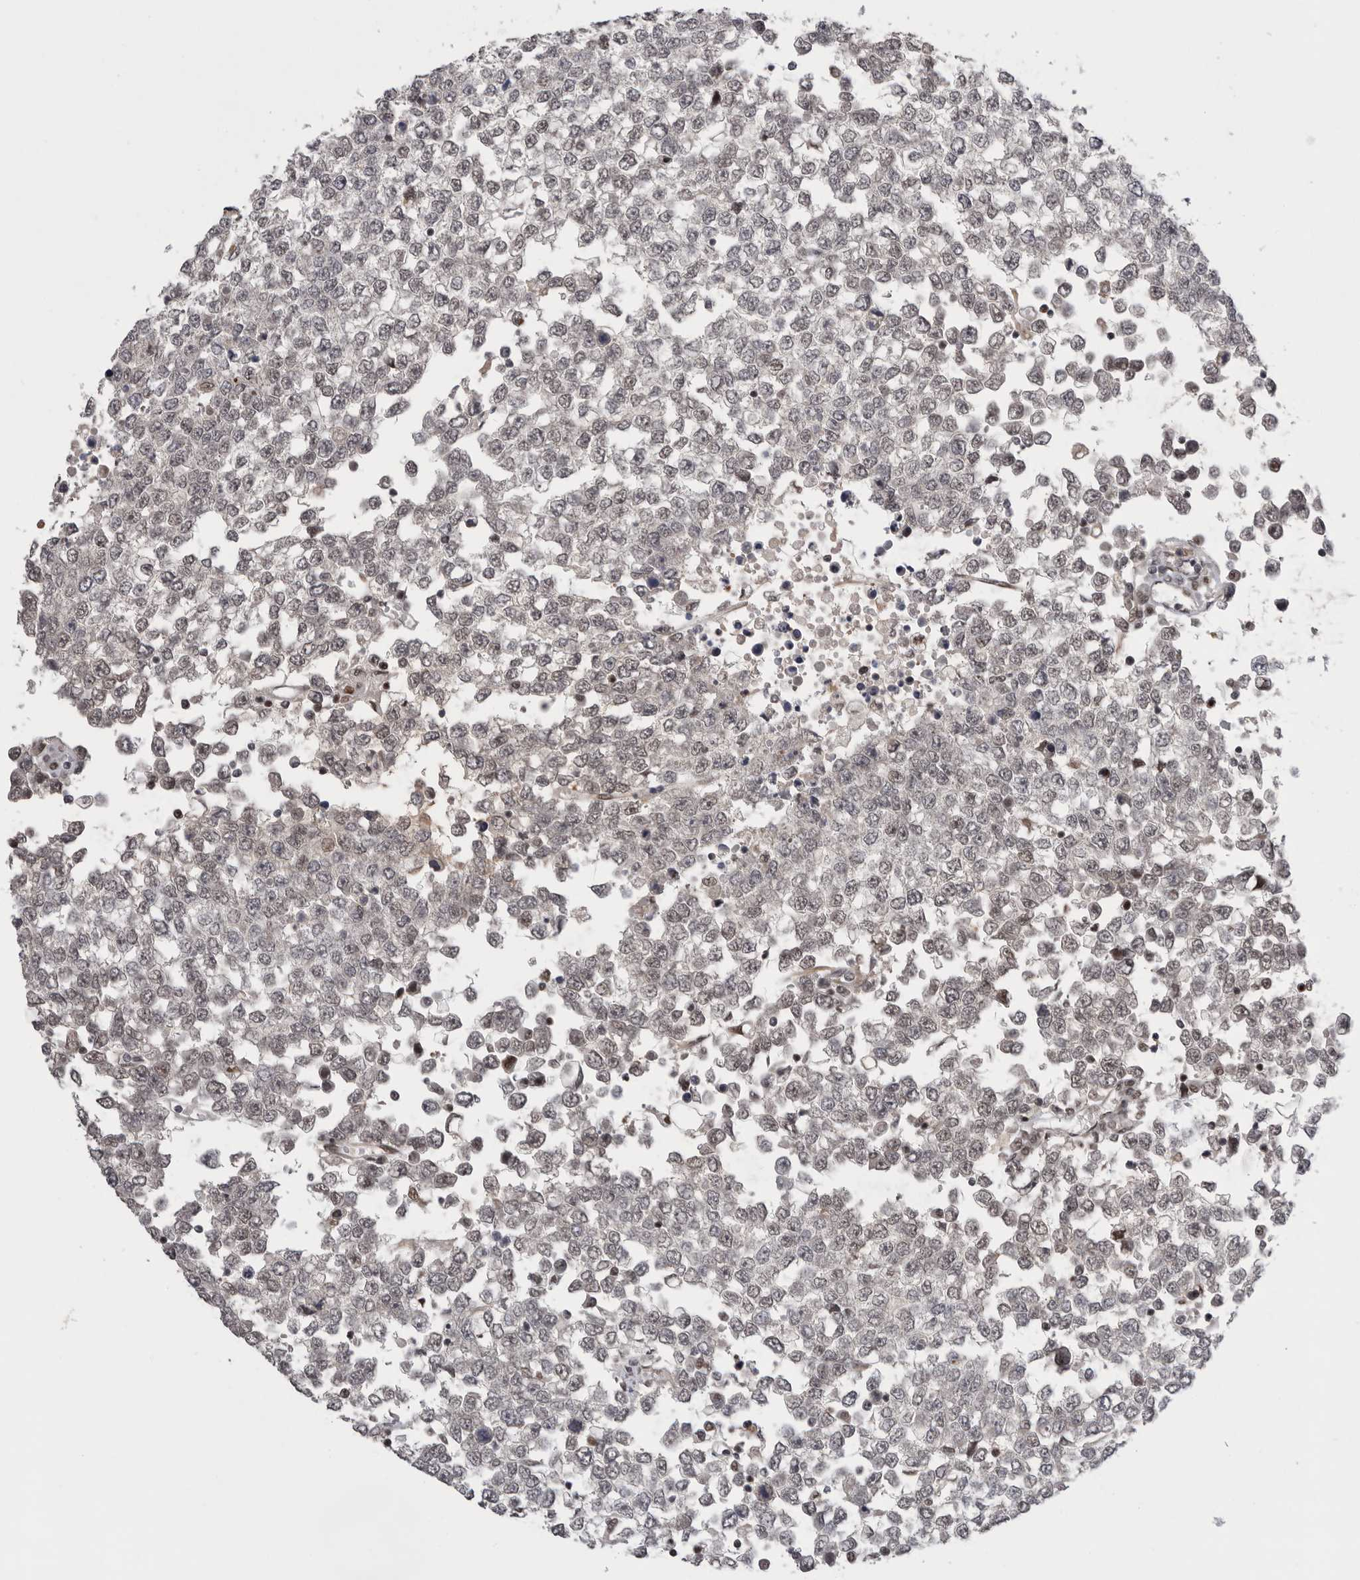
{"staining": {"intensity": "negative", "quantity": "none", "location": "none"}, "tissue": "testis cancer", "cell_type": "Tumor cells", "image_type": "cancer", "snomed": [{"axis": "morphology", "description": "Seminoma, NOS"}, {"axis": "topography", "description": "Testis"}], "caption": "Immunohistochemistry micrograph of neoplastic tissue: seminoma (testis) stained with DAB displays no significant protein expression in tumor cells.", "gene": "POU5F1", "patient": {"sex": "male", "age": 65}}